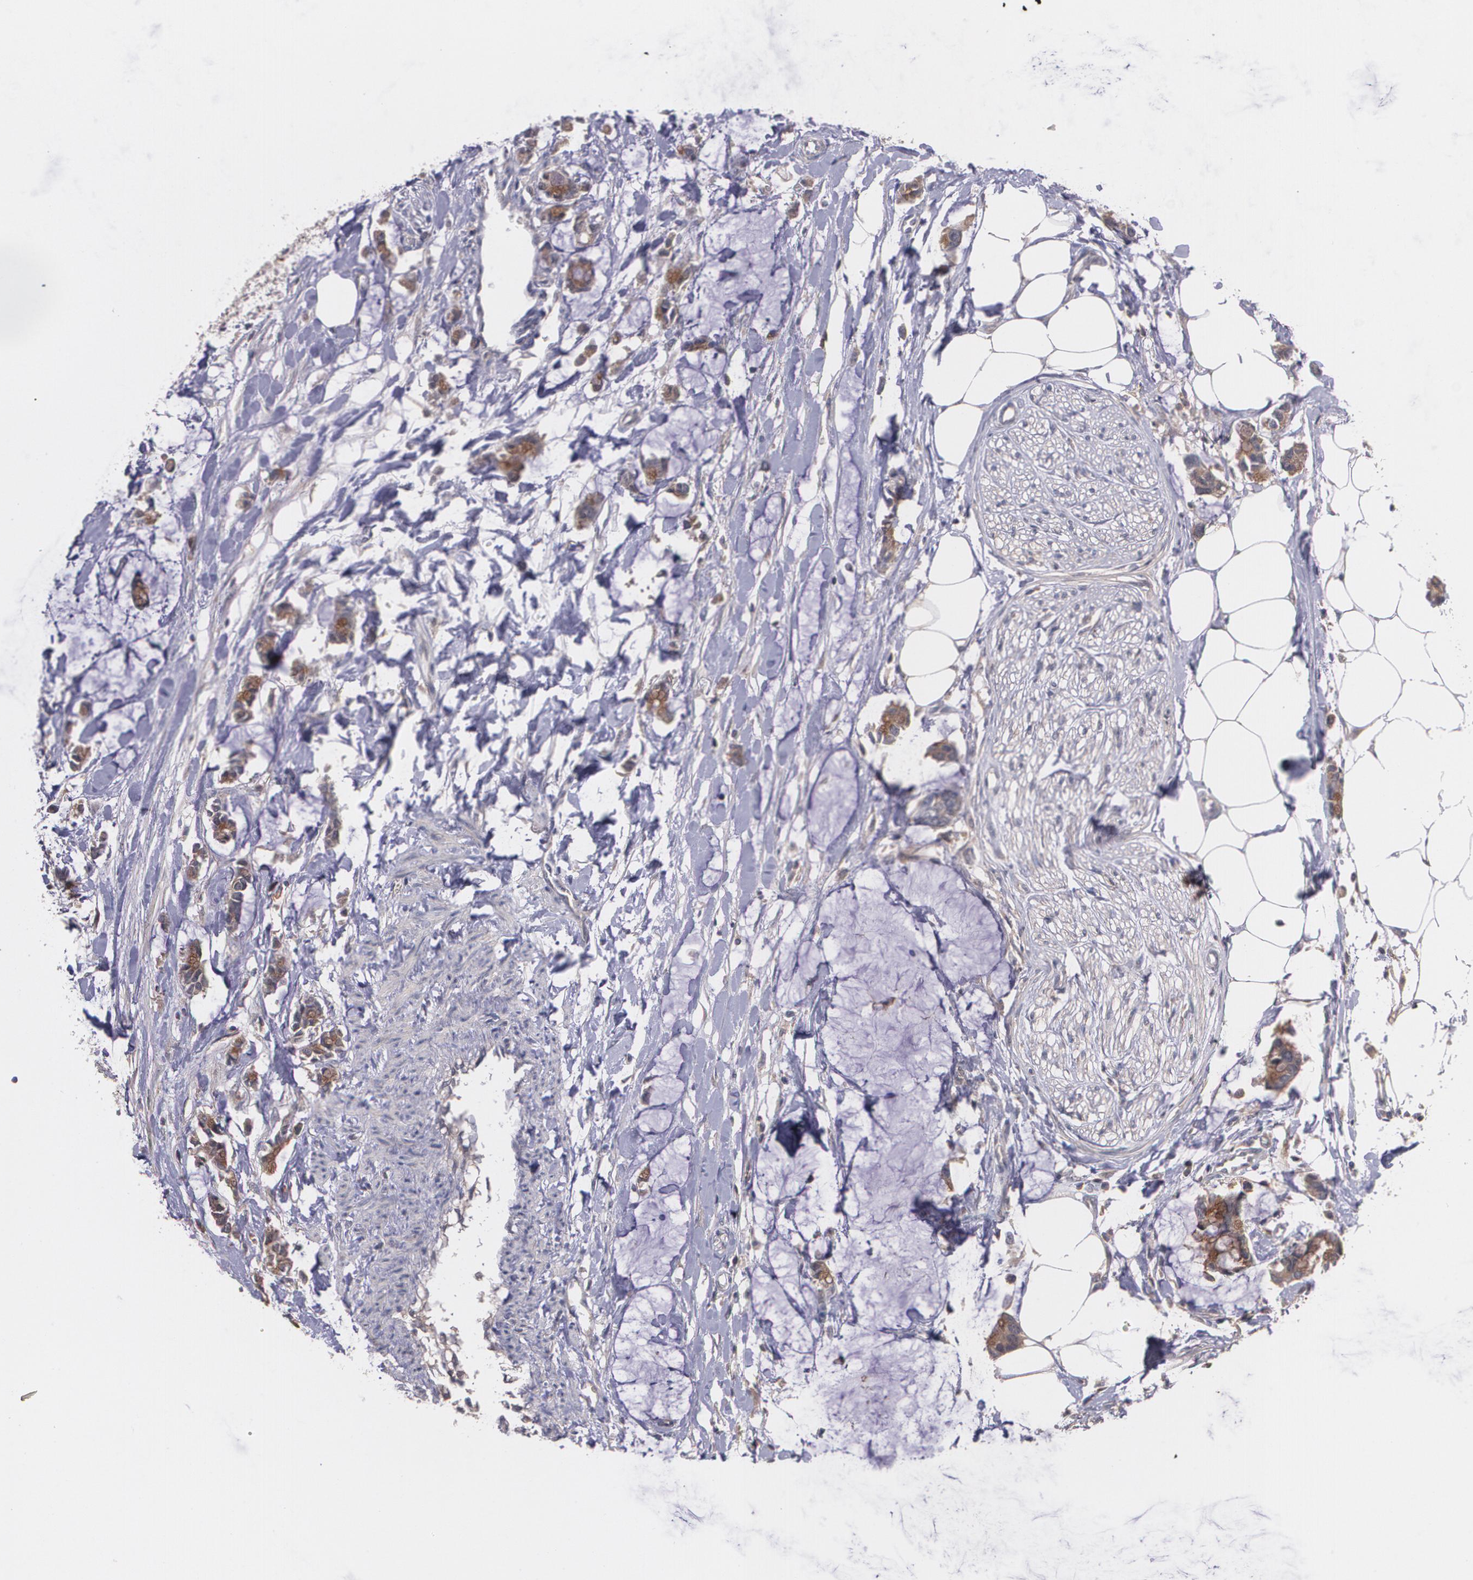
{"staining": {"intensity": "moderate", "quantity": ">75%", "location": "cytoplasmic/membranous"}, "tissue": "colorectal cancer", "cell_type": "Tumor cells", "image_type": "cancer", "snomed": [{"axis": "morphology", "description": "Normal tissue, NOS"}, {"axis": "morphology", "description": "Adenocarcinoma, NOS"}, {"axis": "topography", "description": "Colon"}, {"axis": "topography", "description": "Peripheral nerve tissue"}], "caption": "A brown stain labels moderate cytoplasmic/membranous positivity of a protein in colorectal adenocarcinoma tumor cells. The staining was performed using DAB (3,3'-diaminobenzidine), with brown indicating positive protein expression. Nuclei are stained blue with hematoxylin.", "gene": "IFNGR2", "patient": {"sex": "male", "age": 14}}